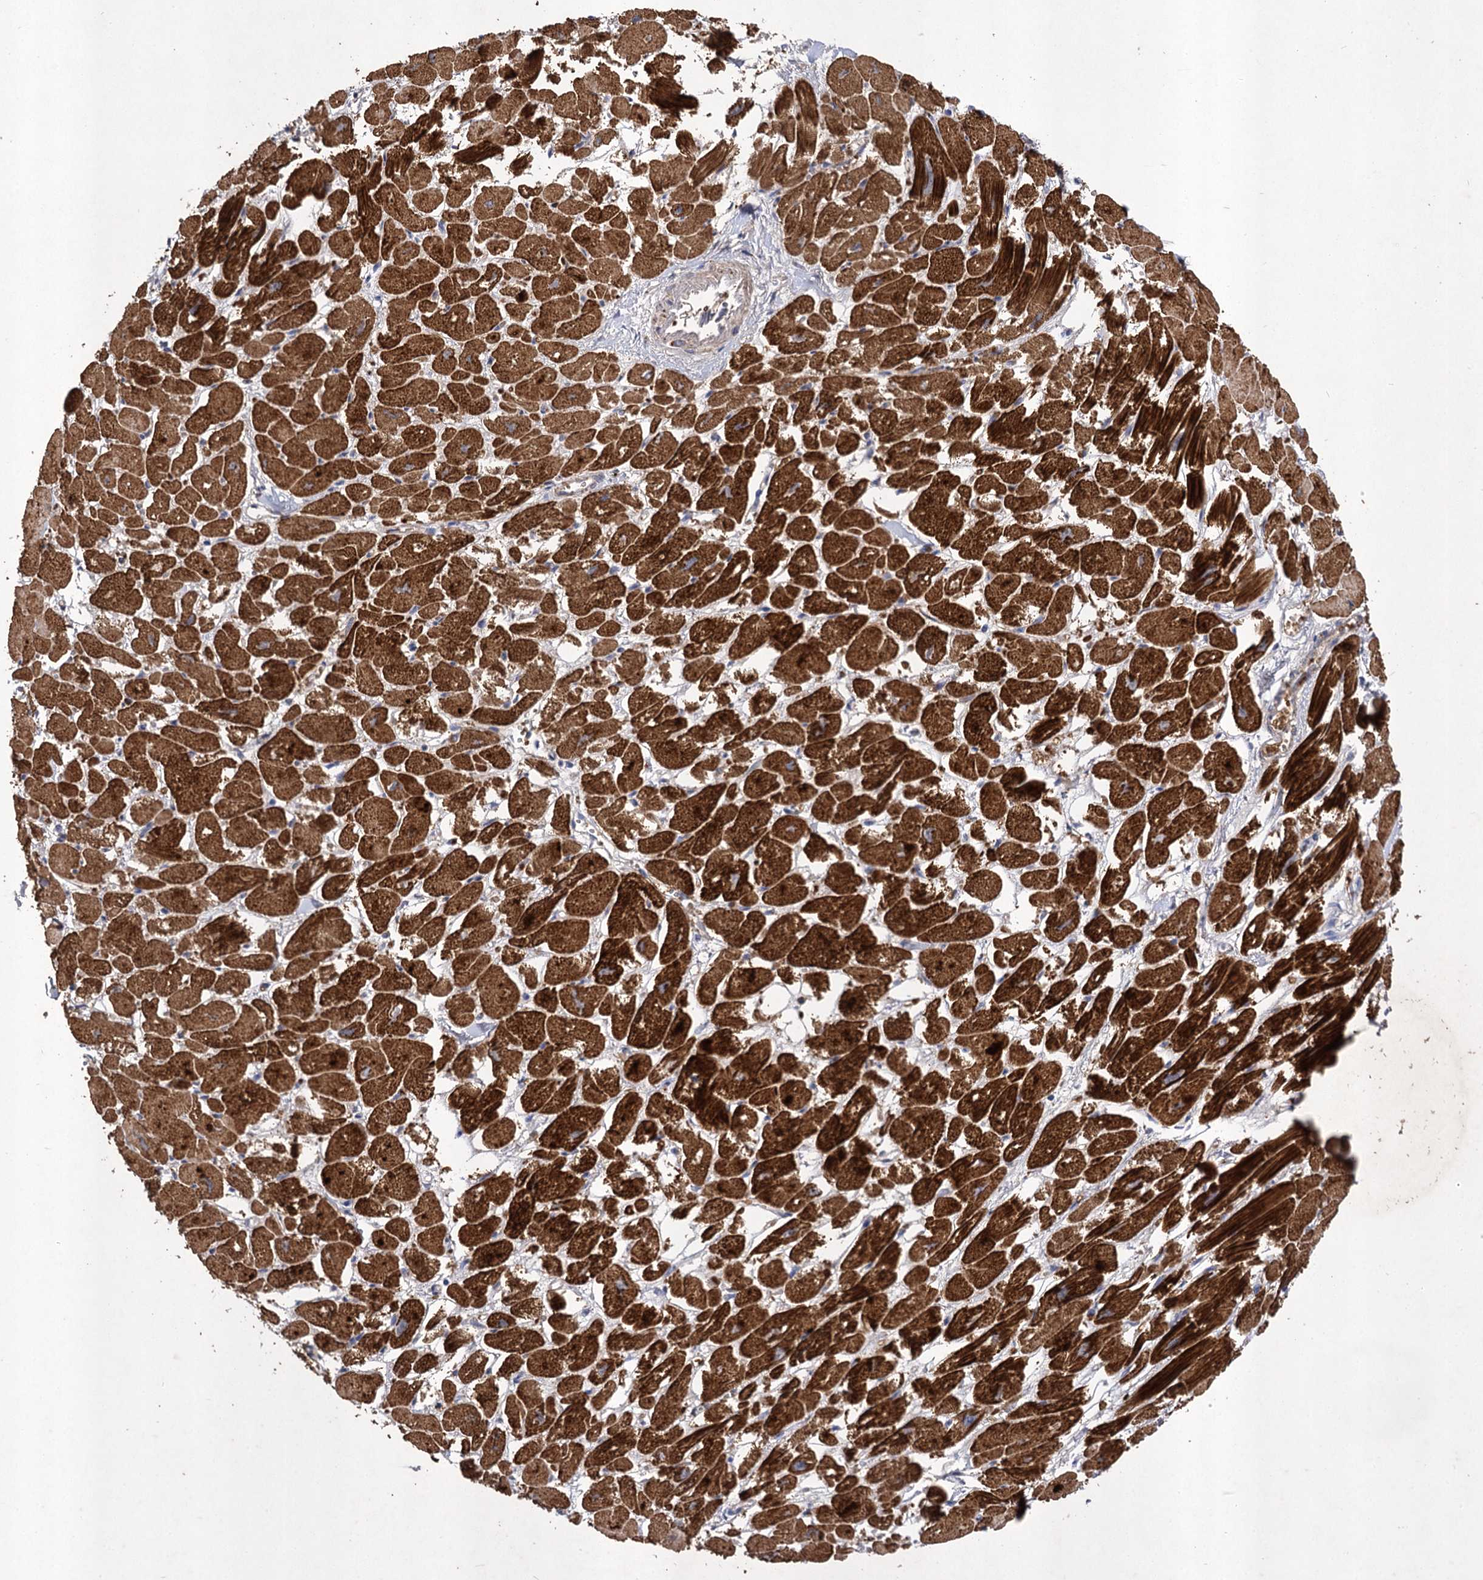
{"staining": {"intensity": "strong", "quantity": ">75%", "location": "cytoplasmic/membranous"}, "tissue": "heart muscle", "cell_type": "Cardiomyocytes", "image_type": "normal", "snomed": [{"axis": "morphology", "description": "Normal tissue, NOS"}, {"axis": "topography", "description": "Heart"}], "caption": "This photomicrograph reveals normal heart muscle stained with immunohistochemistry (IHC) to label a protein in brown. The cytoplasmic/membranous of cardiomyocytes show strong positivity for the protein. Nuclei are counter-stained blue.", "gene": "USP50", "patient": {"sex": "male", "age": 54}}